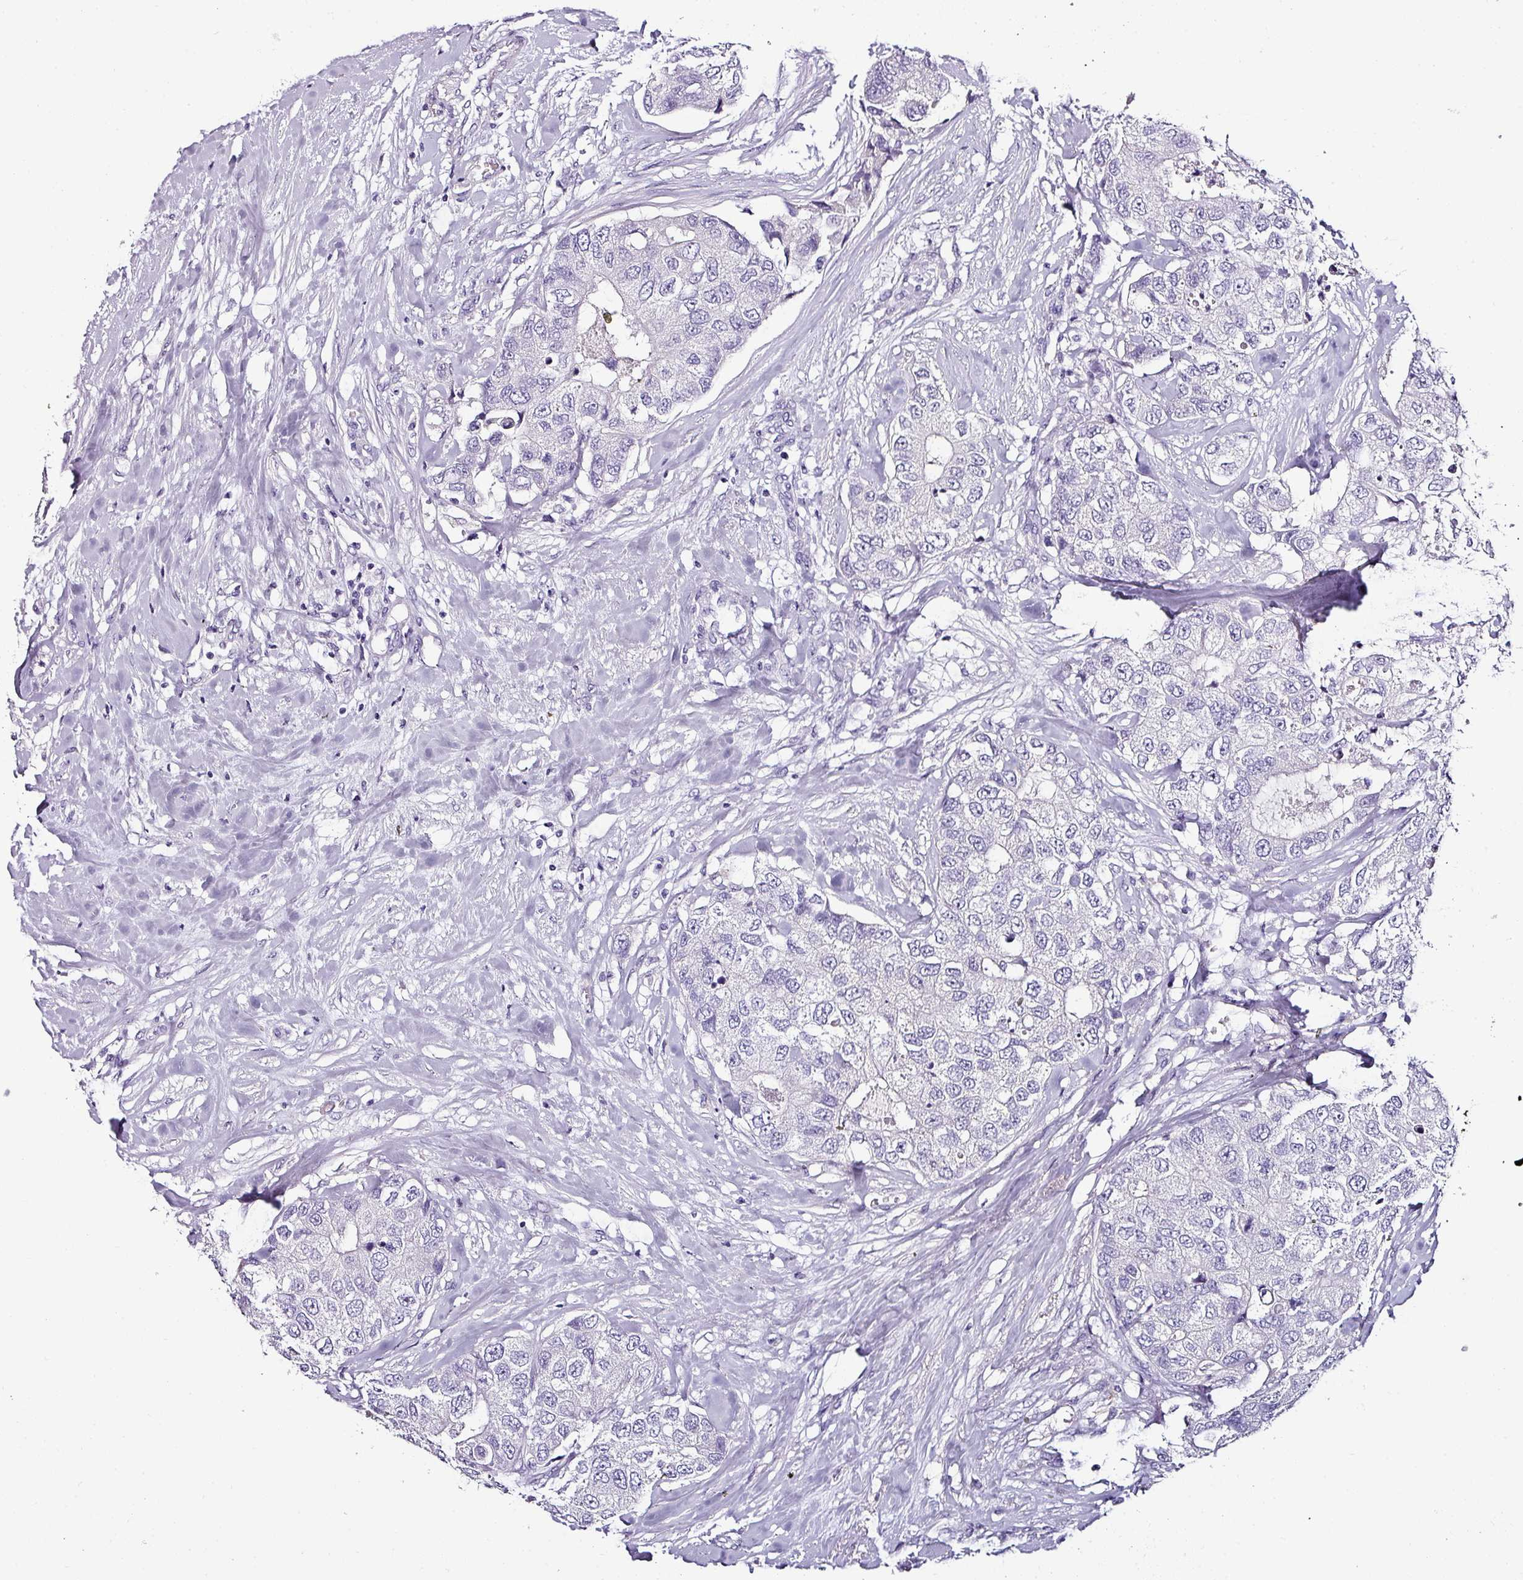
{"staining": {"intensity": "negative", "quantity": "none", "location": "none"}, "tissue": "breast cancer", "cell_type": "Tumor cells", "image_type": "cancer", "snomed": [{"axis": "morphology", "description": "Duct carcinoma"}, {"axis": "topography", "description": "Breast"}], "caption": "Tumor cells are negative for protein expression in human breast intraductal carcinoma.", "gene": "NAPSA", "patient": {"sex": "female", "age": 62}}